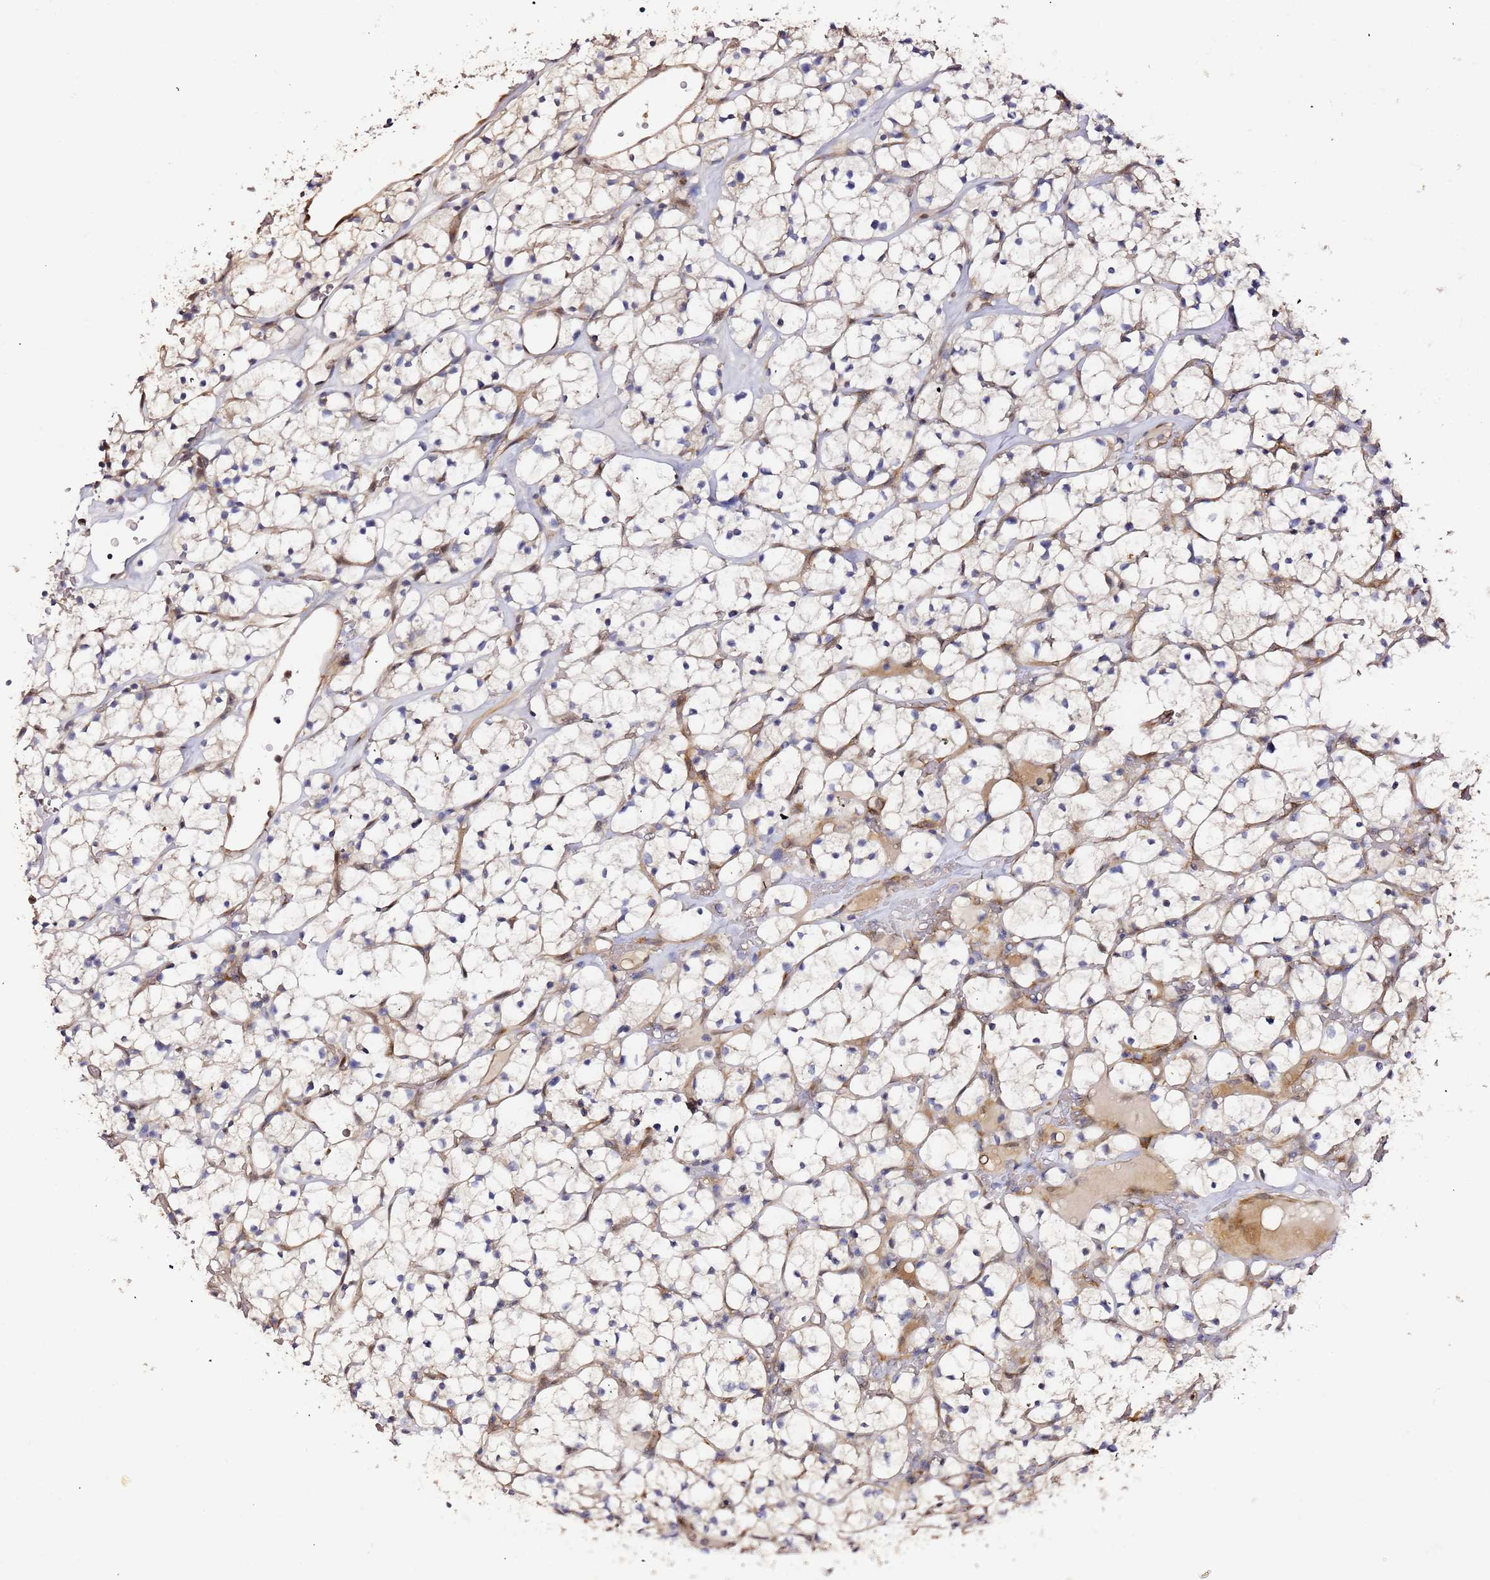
{"staining": {"intensity": "negative", "quantity": "none", "location": "none"}, "tissue": "renal cancer", "cell_type": "Tumor cells", "image_type": "cancer", "snomed": [{"axis": "morphology", "description": "Adenocarcinoma, NOS"}, {"axis": "topography", "description": "Kidney"}], "caption": "Immunohistochemical staining of human renal cancer reveals no significant positivity in tumor cells. (Brightfield microscopy of DAB (3,3'-diaminobenzidine) IHC at high magnification).", "gene": "HSD17B7", "patient": {"sex": "female", "age": 64}}